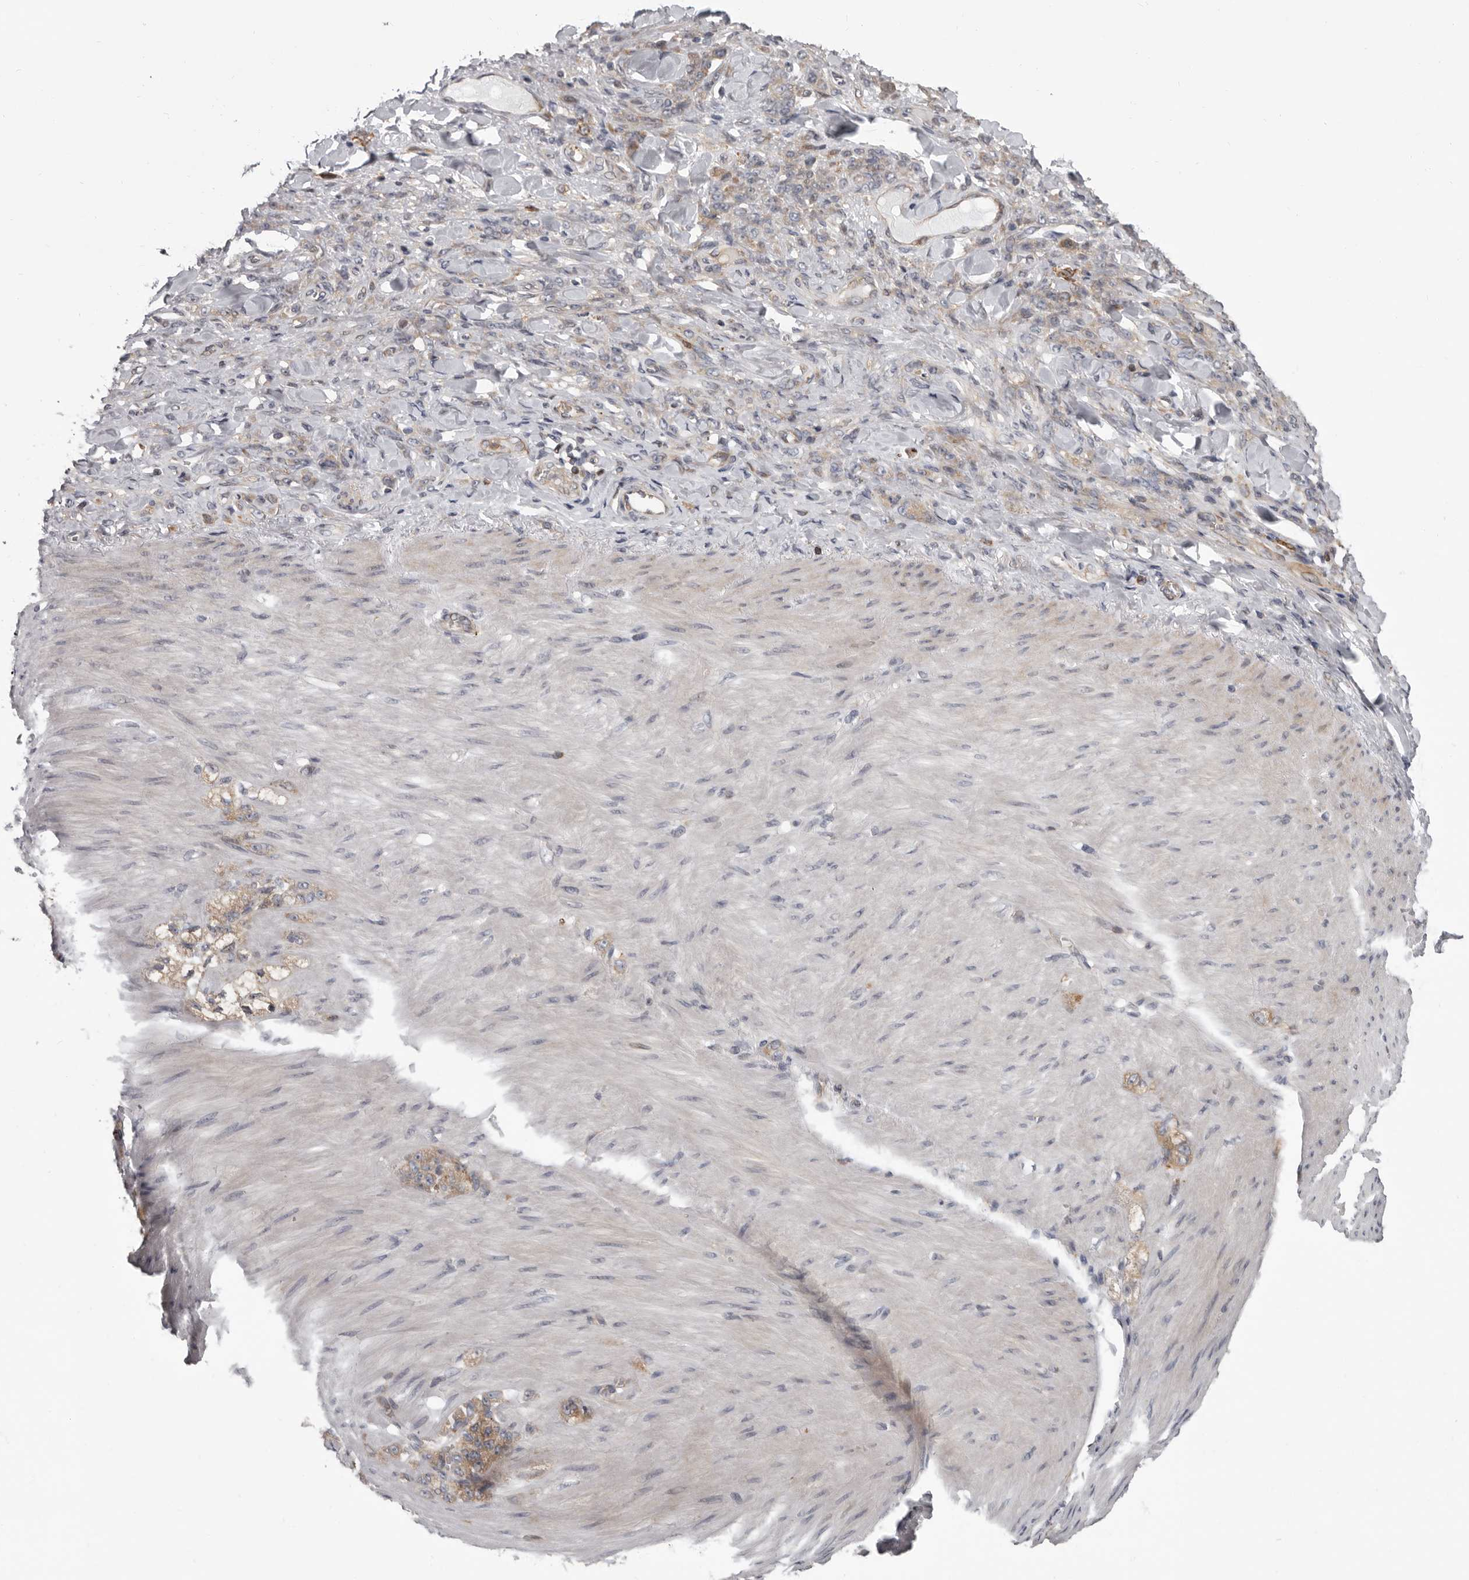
{"staining": {"intensity": "weak", "quantity": ">75%", "location": "cytoplasmic/membranous"}, "tissue": "stomach cancer", "cell_type": "Tumor cells", "image_type": "cancer", "snomed": [{"axis": "morphology", "description": "Normal tissue, NOS"}, {"axis": "morphology", "description": "Adenocarcinoma, NOS"}, {"axis": "topography", "description": "Stomach"}], "caption": "Protein expression analysis of human adenocarcinoma (stomach) reveals weak cytoplasmic/membranous positivity in approximately >75% of tumor cells.", "gene": "FGFR4", "patient": {"sex": "male", "age": 82}}